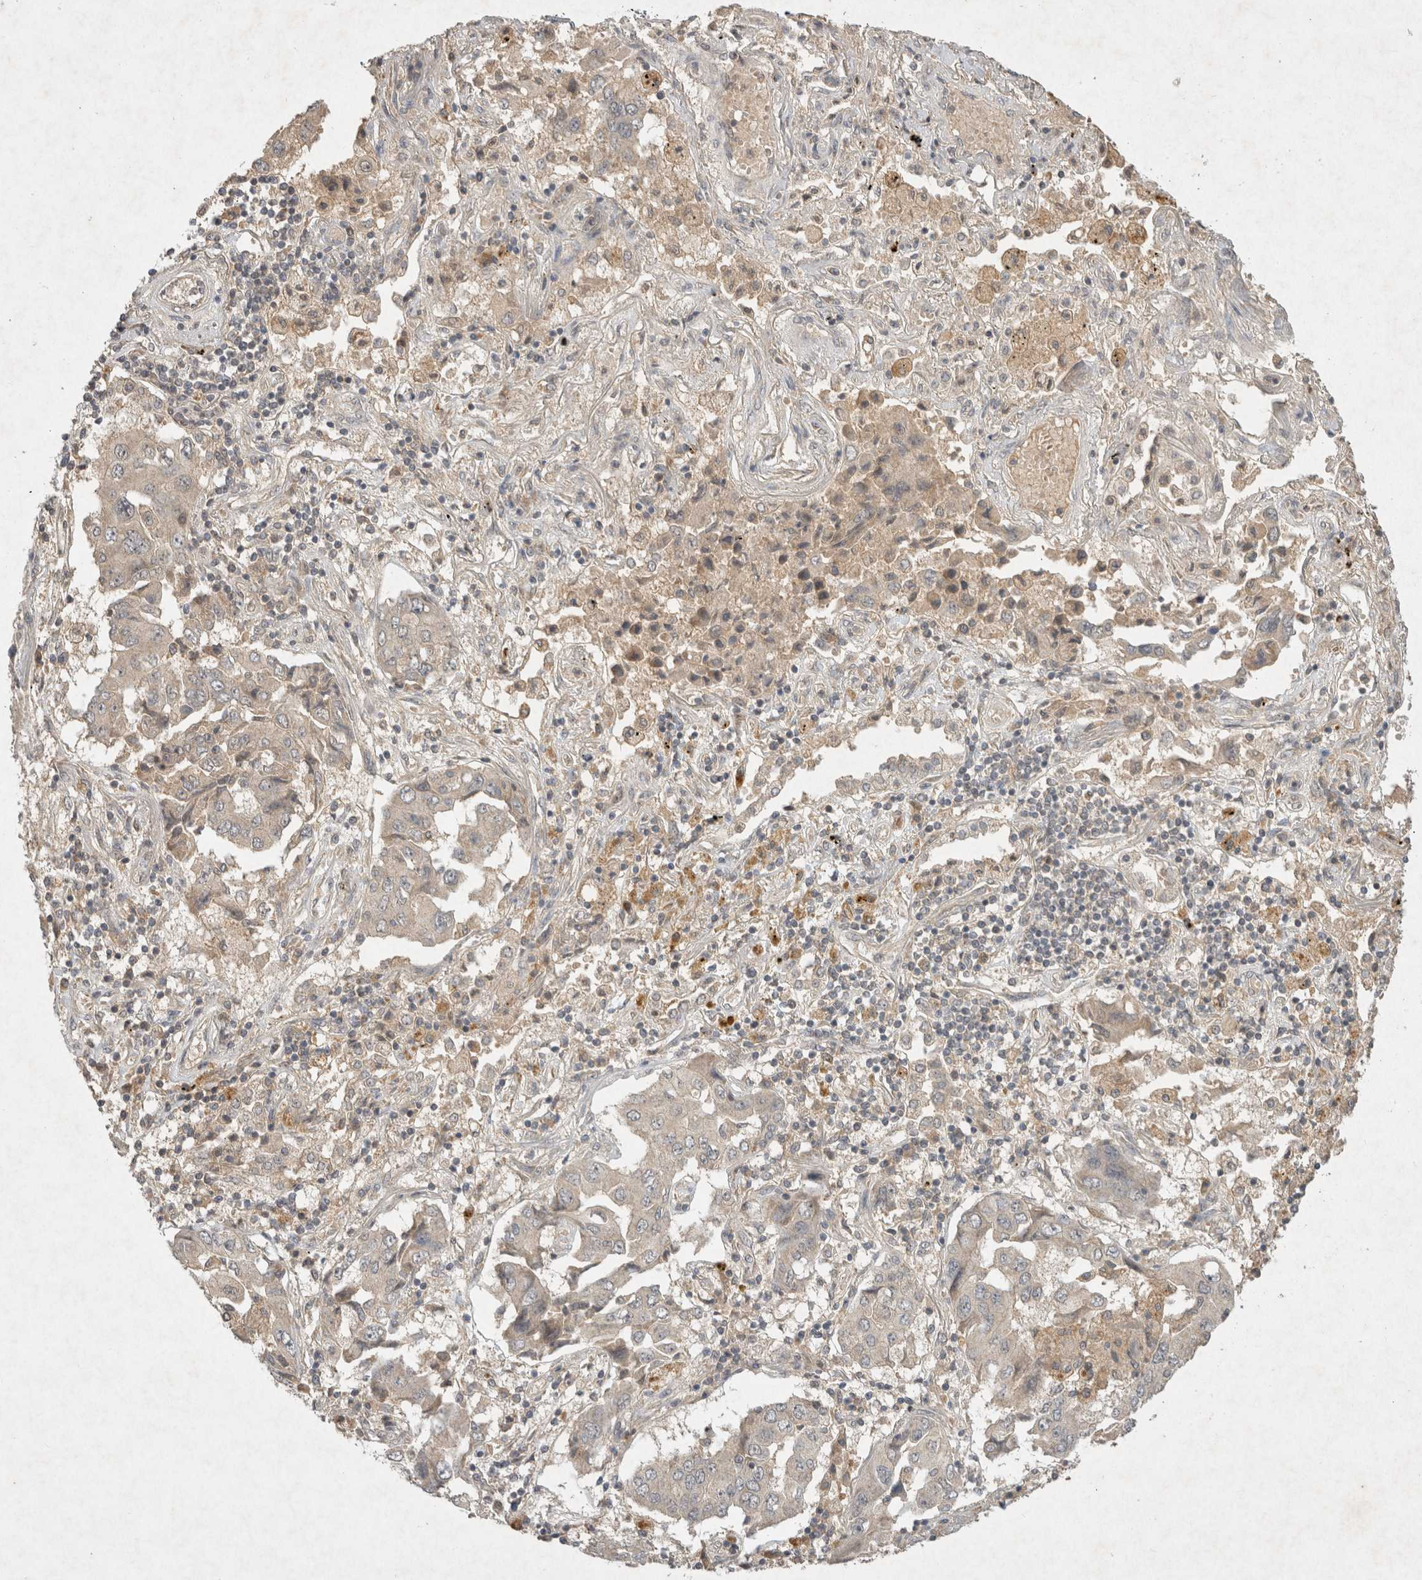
{"staining": {"intensity": "weak", "quantity": "<25%", "location": "cytoplasmic/membranous"}, "tissue": "lung cancer", "cell_type": "Tumor cells", "image_type": "cancer", "snomed": [{"axis": "morphology", "description": "Adenocarcinoma, NOS"}, {"axis": "topography", "description": "Lung"}], "caption": "High magnification brightfield microscopy of lung cancer (adenocarcinoma) stained with DAB (3,3'-diaminobenzidine) (brown) and counterstained with hematoxylin (blue): tumor cells show no significant staining.", "gene": "LOXL2", "patient": {"sex": "female", "age": 65}}